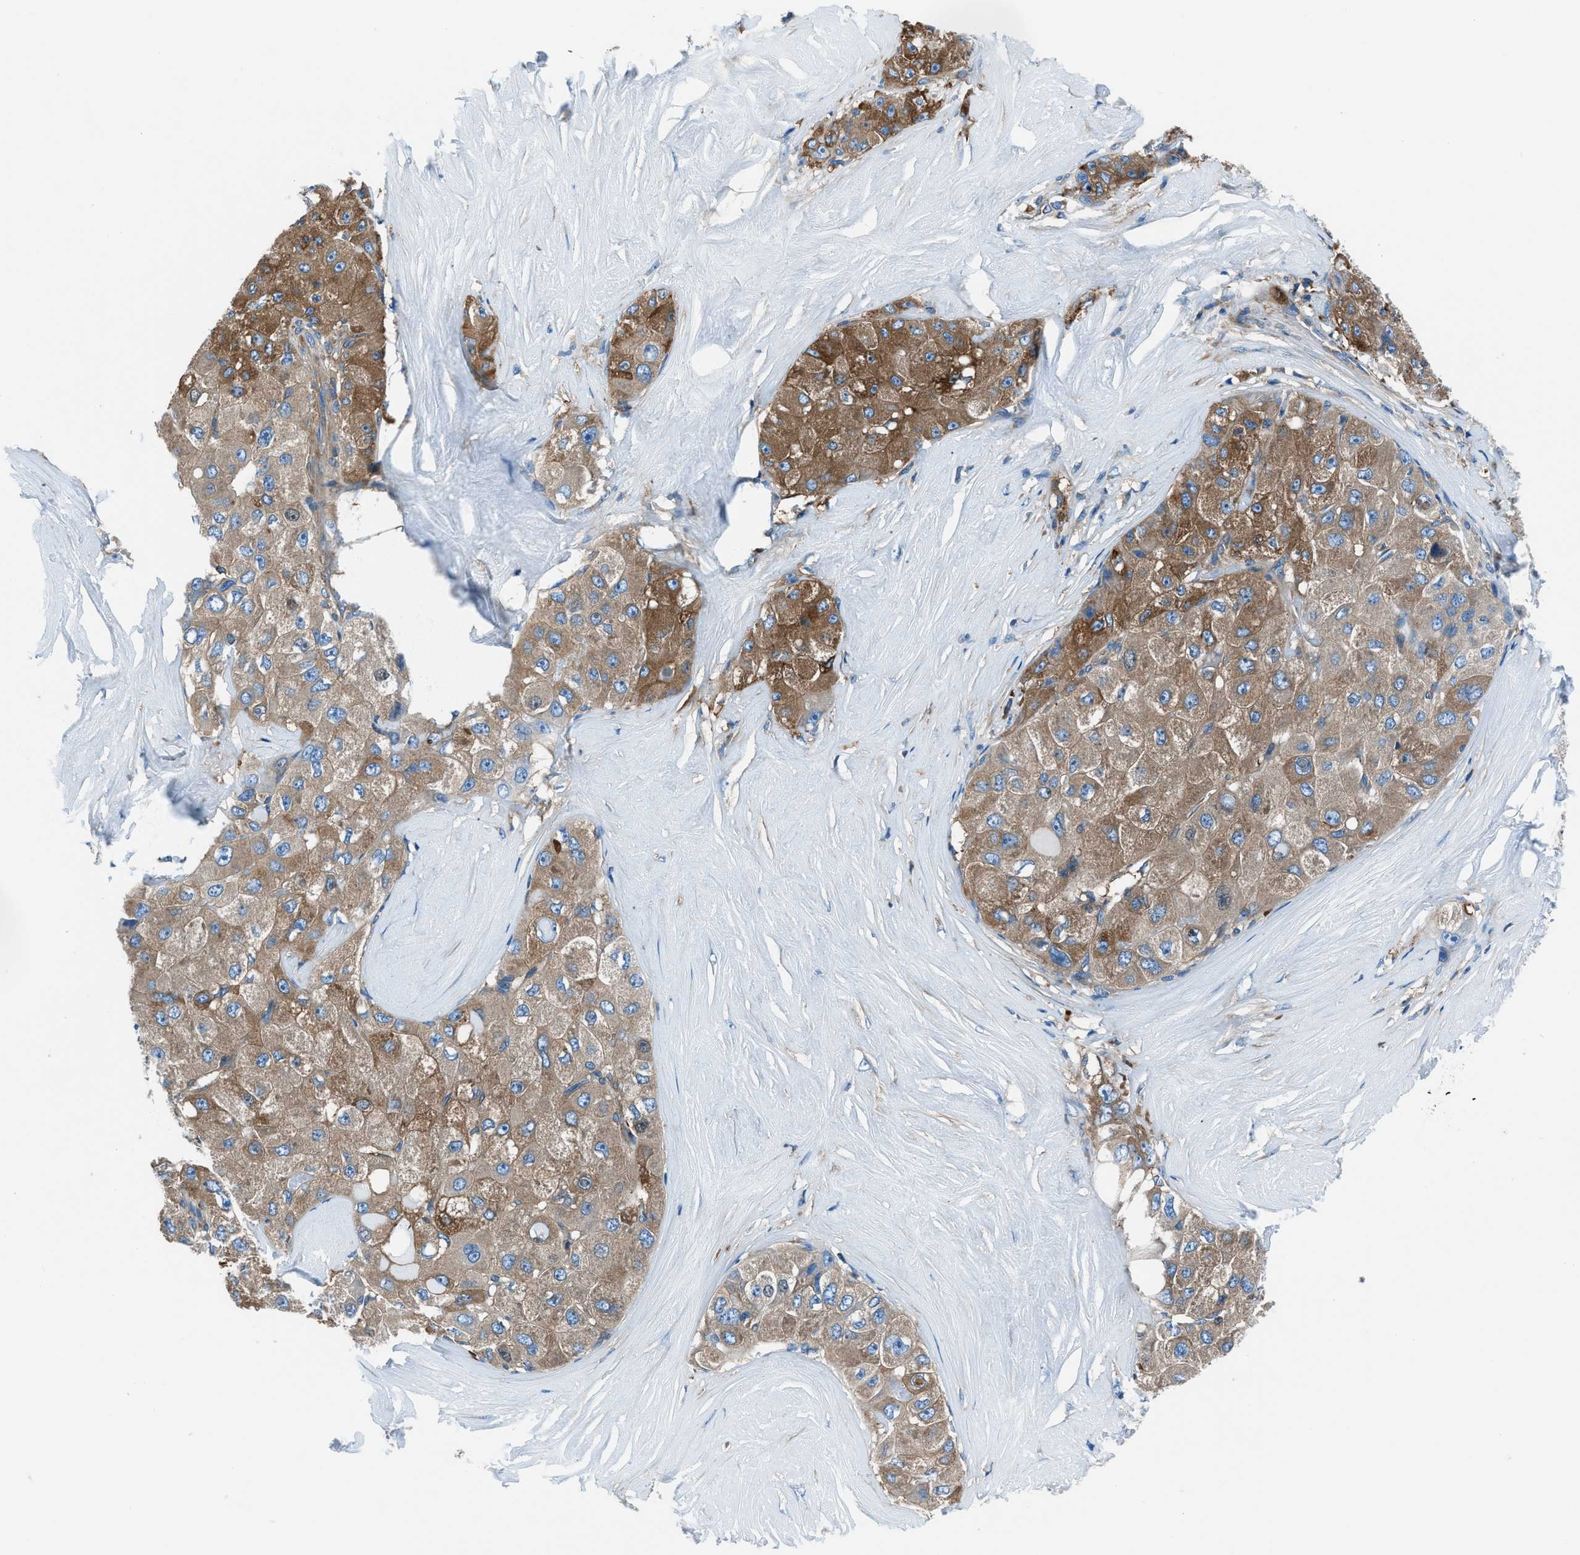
{"staining": {"intensity": "moderate", "quantity": ">75%", "location": "cytoplasmic/membranous"}, "tissue": "liver cancer", "cell_type": "Tumor cells", "image_type": "cancer", "snomed": [{"axis": "morphology", "description": "Carcinoma, Hepatocellular, NOS"}, {"axis": "topography", "description": "Liver"}], "caption": "A brown stain highlights moderate cytoplasmic/membranous expression of a protein in liver hepatocellular carcinoma tumor cells.", "gene": "SARS1", "patient": {"sex": "male", "age": 80}}